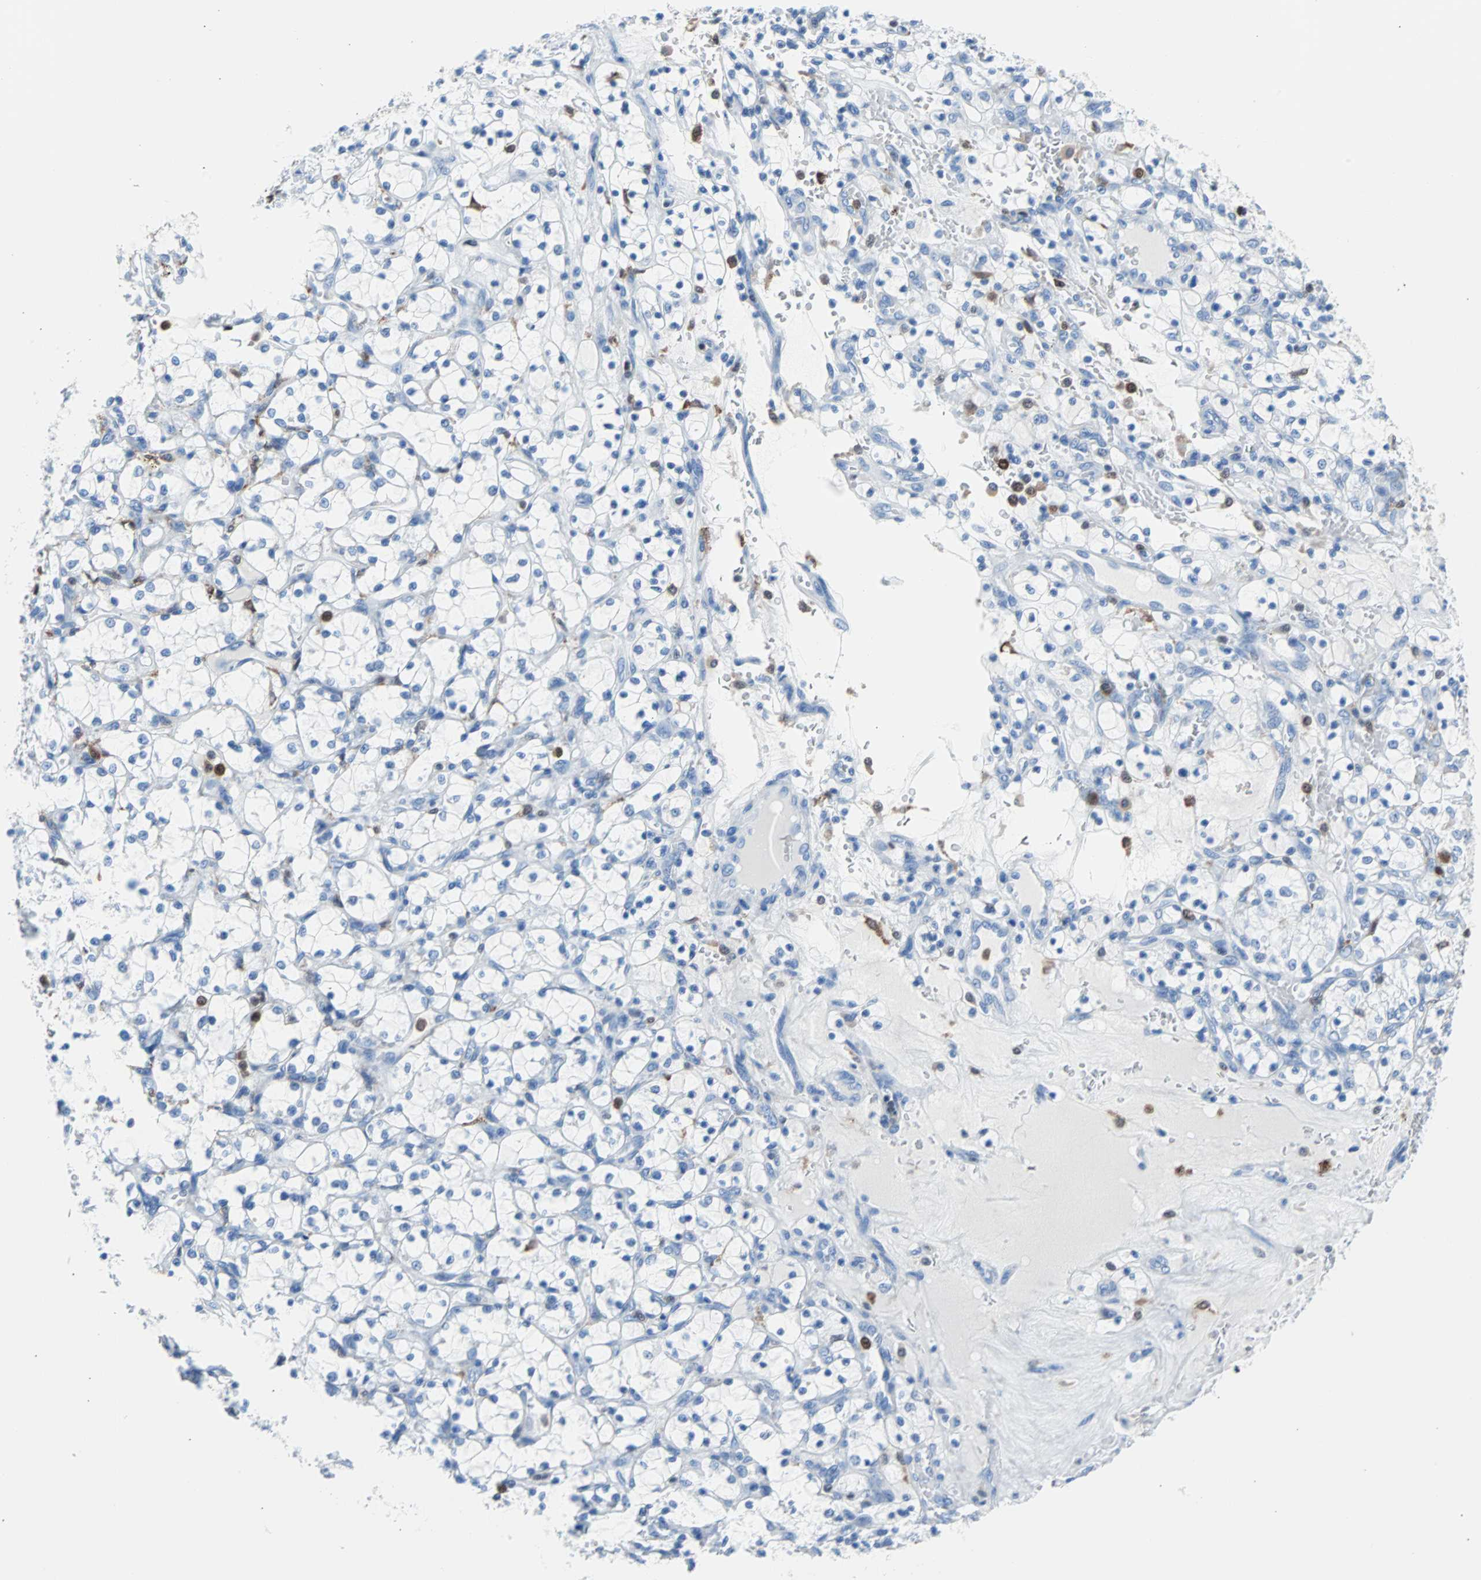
{"staining": {"intensity": "negative", "quantity": "none", "location": "none"}, "tissue": "renal cancer", "cell_type": "Tumor cells", "image_type": "cancer", "snomed": [{"axis": "morphology", "description": "Adenocarcinoma, NOS"}, {"axis": "topography", "description": "Kidney"}], "caption": "DAB immunohistochemical staining of human renal cancer (adenocarcinoma) exhibits no significant staining in tumor cells. Brightfield microscopy of IHC stained with DAB (brown) and hematoxylin (blue), captured at high magnification.", "gene": "SYK", "patient": {"sex": "female", "age": 69}}